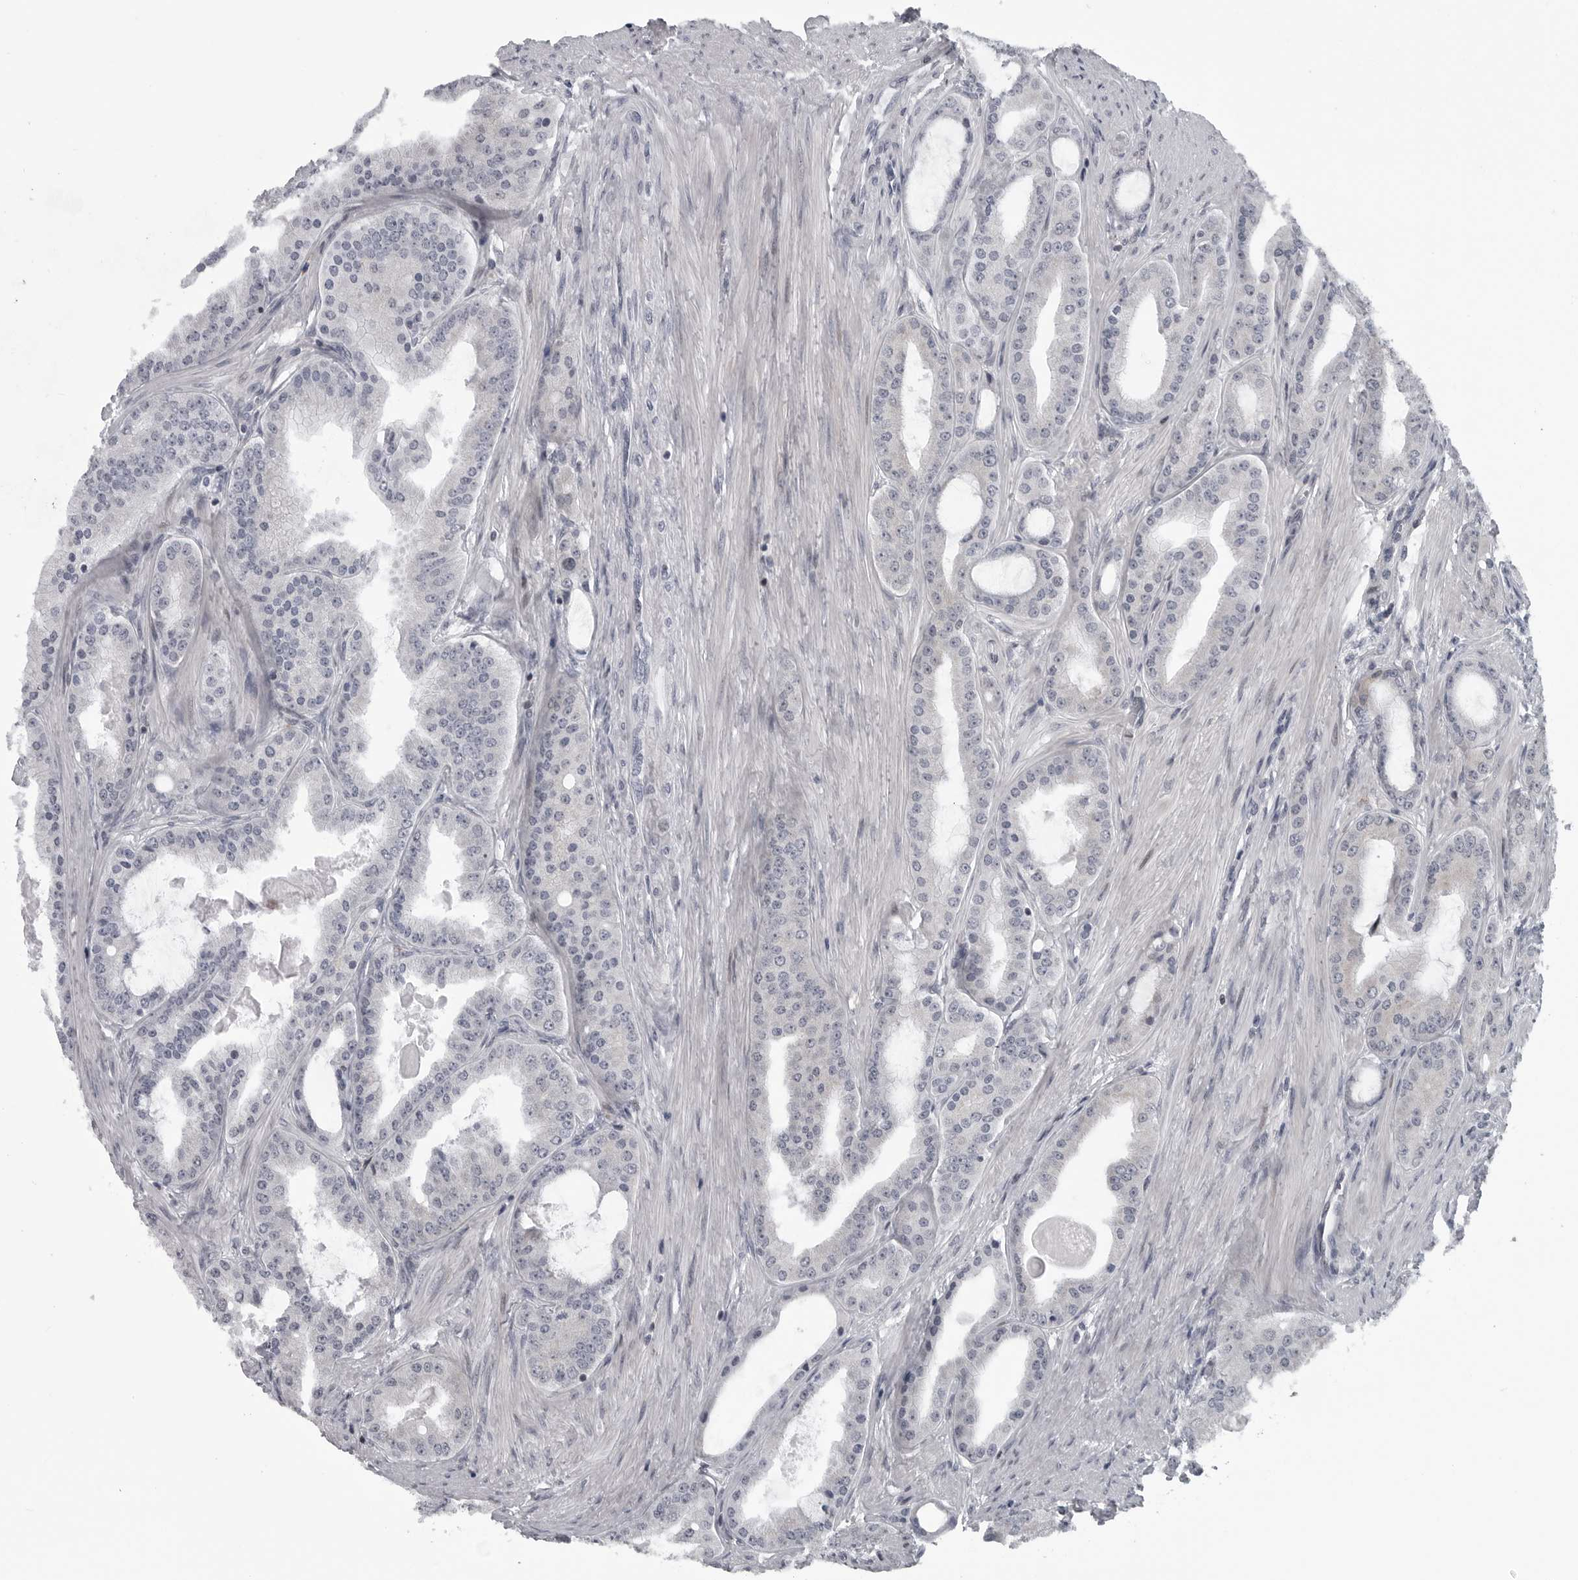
{"staining": {"intensity": "negative", "quantity": "none", "location": "none"}, "tissue": "prostate cancer", "cell_type": "Tumor cells", "image_type": "cancer", "snomed": [{"axis": "morphology", "description": "Adenocarcinoma, High grade"}, {"axis": "topography", "description": "Prostate"}], "caption": "This is a photomicrograph of IHC staining of prostate high-grade adenocarcinoma, which shows no positivity in tumor cells.", "gene": "LYSMD1", "patient": {"sex": "male", "age": 60}}